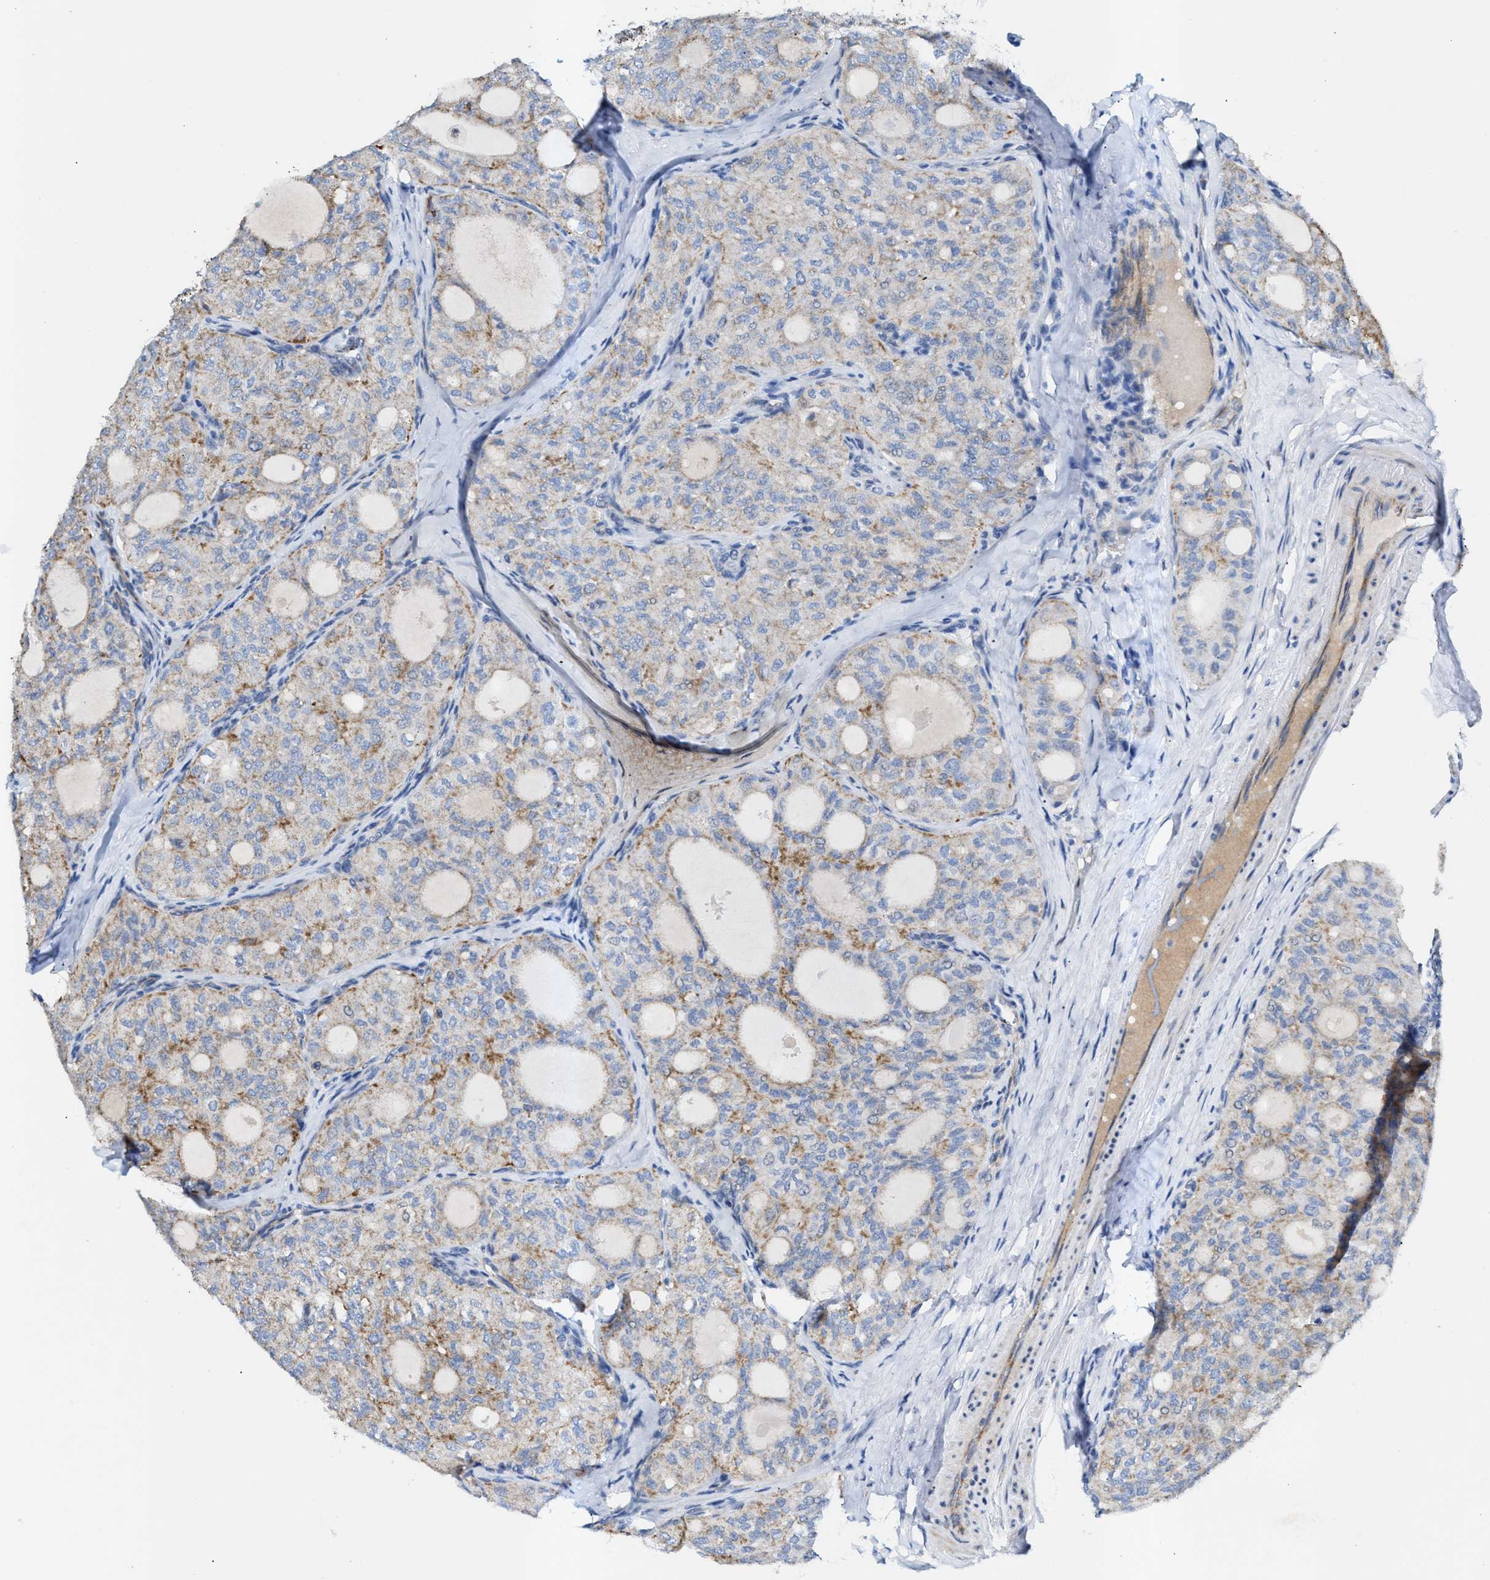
{"staining": {"intensity": "weak", "quantity": "<25%", "location": "cytoplasmic/membranous"}, "tissue": "thyroid cancer", "cell_type": "Tumor cells", "image_type": "cancer", "snomed": [{"axis": "morphology", "description": "Follicular adenoma carcinoma, NOS"}, {"axis": "topography", "description": "Thyroid gland"}], "caption": "Tumor cells are negative for protein expression in human thyroid cancer. (Stains: DAB immunohistochemistry (IHC) with hematoxylin counter stain, Microscopy: brightfield microscopy at high magnification).", "gene": "JAG1", "patient": {"sex": "male", "age": 75}}